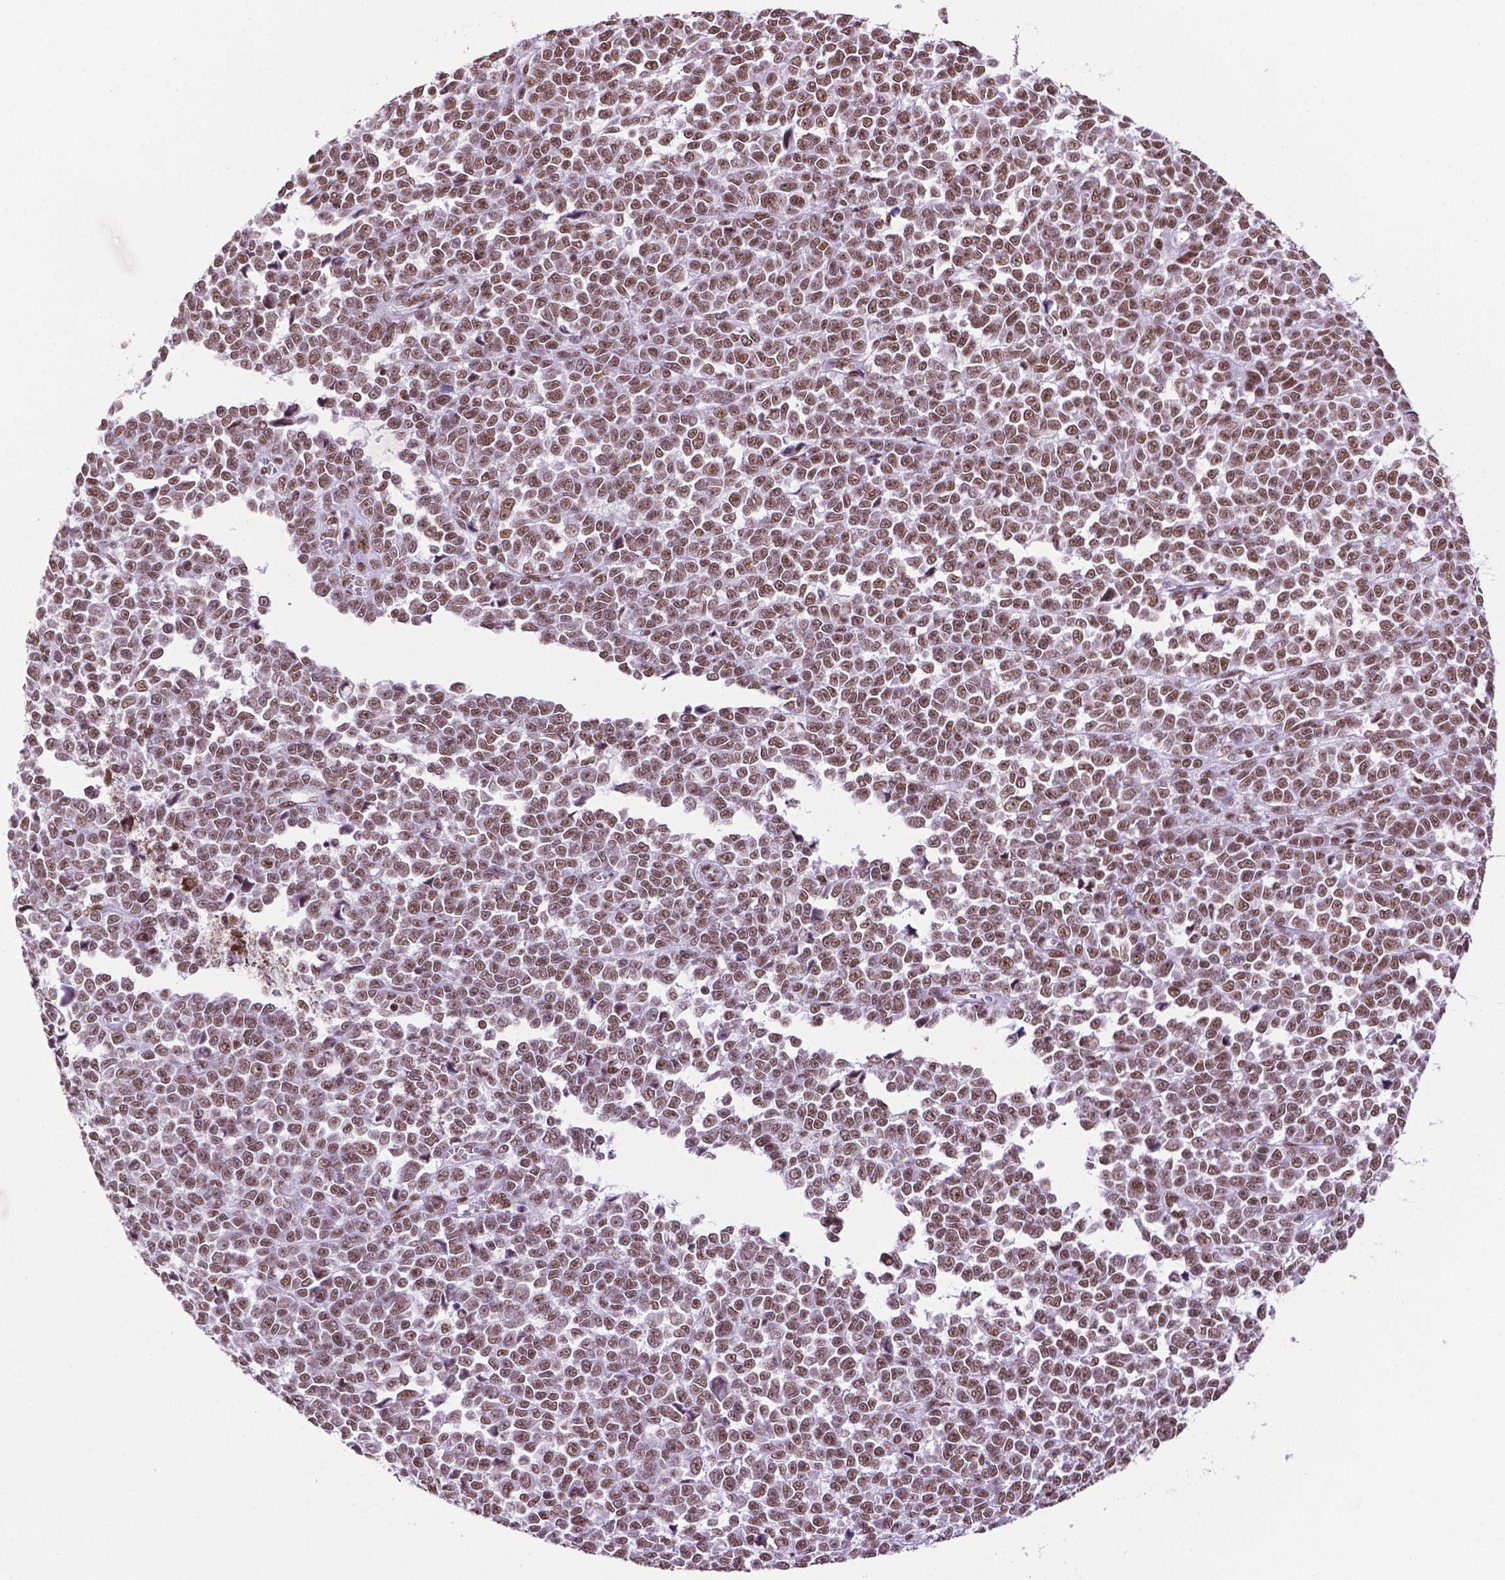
{"staining": {"intensity": "moderate", "quantity": ">75%", "location": "nuclear"}, "tissue": "melanoma", "cell_type": "Tumor cells", "image_type": "cancer", "snomed": [{"axis": "morphology", "description": "Malignant melanoma, NOS"}, {"axis": "topography", "description": "Skin"}], "caption": "Immunohistochemistry (IHC) of malignant melanoma demonstrates medium levels of moderate nuclear staining in about >75% of tumor cells.", "gene": "CCAR2", "patient": {"sex": "female", "age": 95}}